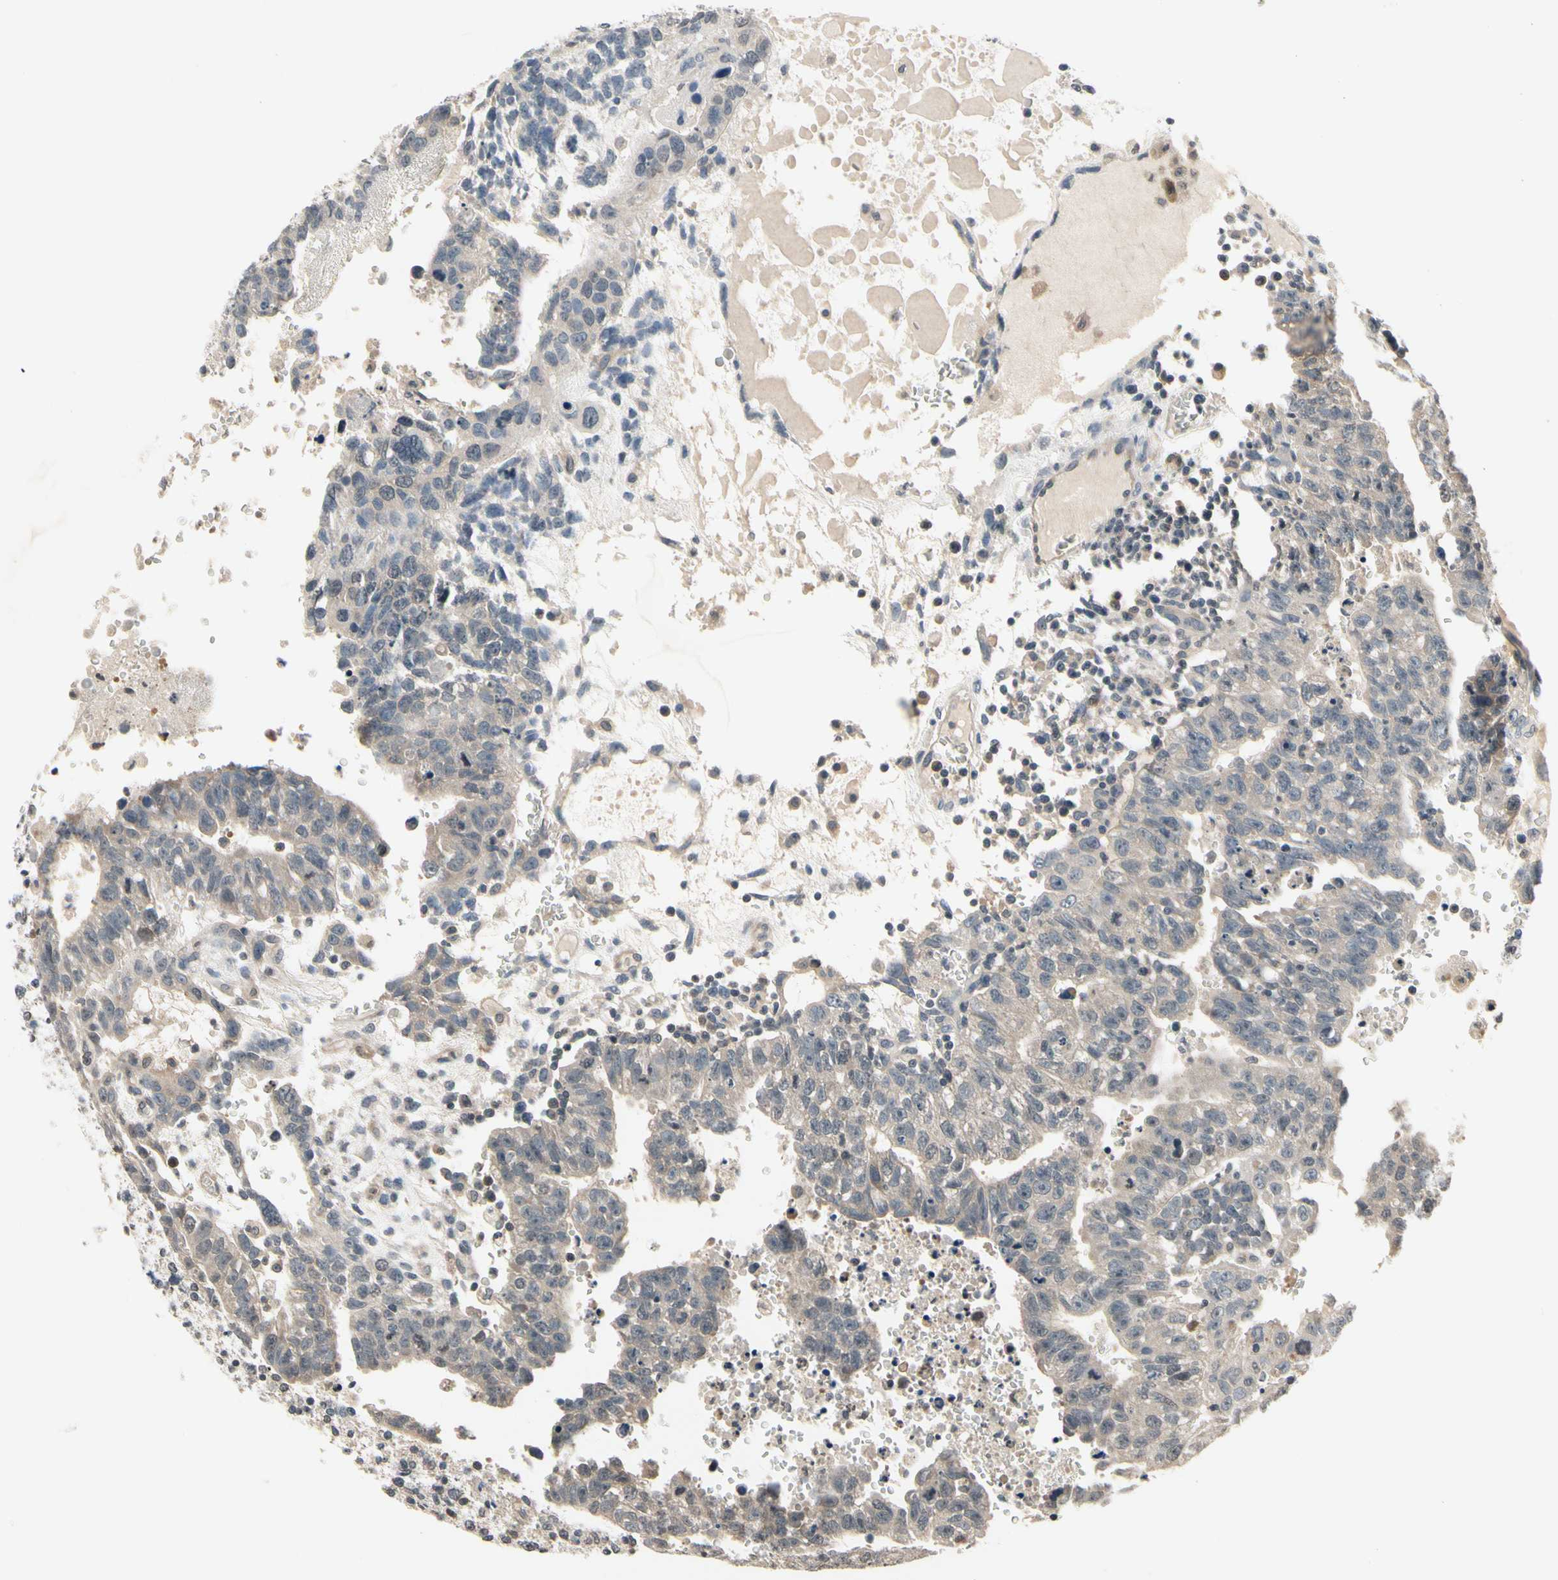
{"staining": {"intensity": "weak", "quantity": ">75%", "location": "cytoplasmic/membranous"}, "tissue": "testis cancer", "cell_type": "Tumor cells", "image_type": "cancer", "snomed": [{"axis": "morphology", "description": "Seminoma, NOS"}, {"axis": "morphology", "description": "Carcinoma, Embryonal, NOS"}, {"axis": "topography", "description": "Testis"}], "caption": "Testis cancer (embryonal carcinoma) stained with DAB (3,3'-diaminobenzidine) immunohistochemistry (IHC) shows low levels of weak cytoplasmic/membranous positivity in about >75% of tumor cells. (DAB IHC with brightfield microscopy, high magnification).", "gene": "GCLC", "patient": {"sex": "male", "age": 52}}